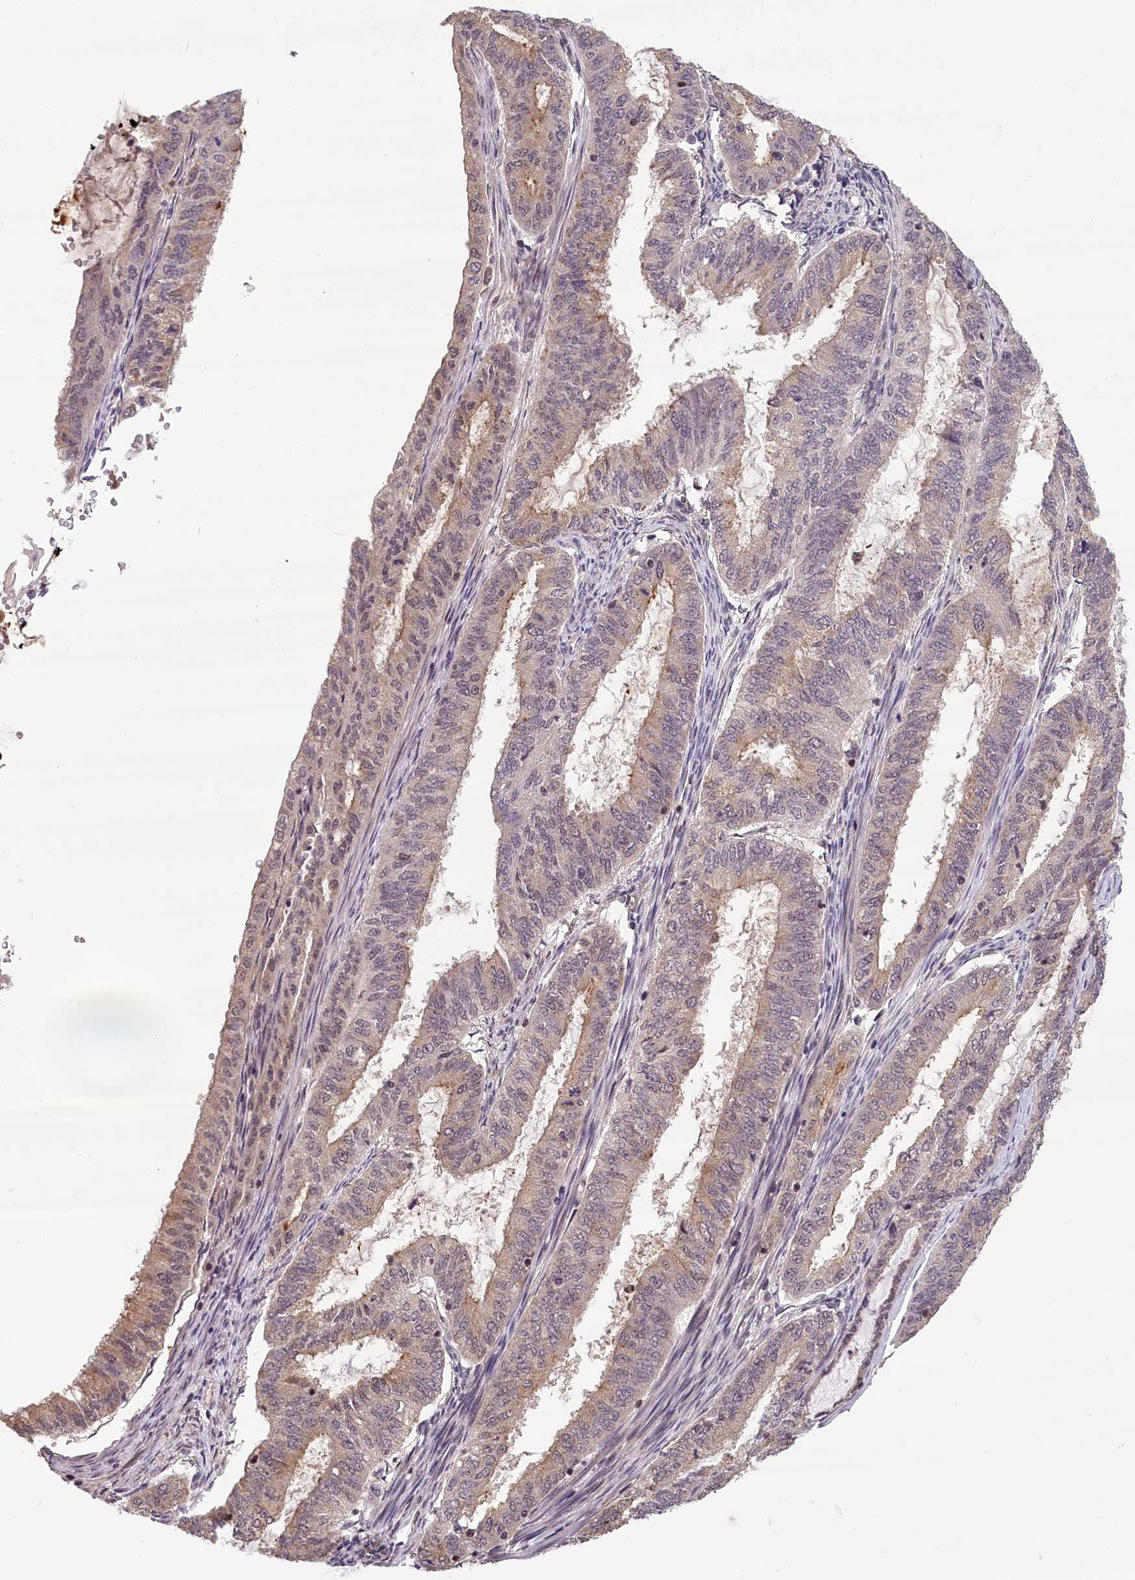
{"staining": {"intensity": "weak", "quantity": "25%-75%", "location": "cytoplasmic/membranous,nuclear"}, "tissue": "endometrial cancer", "cell_type": "Tumor cells", "image_type": "cancer", "snomed": [{"axis": "morphology", "description": "Adenocarcinoma, NOS"}, {"axis": "topography", "description": "Endometrium"}], "caption": "Protein expression analysis of human endometrial cancer reveals weak cytoplasmic/membranous and nuclear positivity in approximately 25%-75% of tumor cells.", "gene": "KCNK6", "patient": {"sex": "female", "age": 51}}